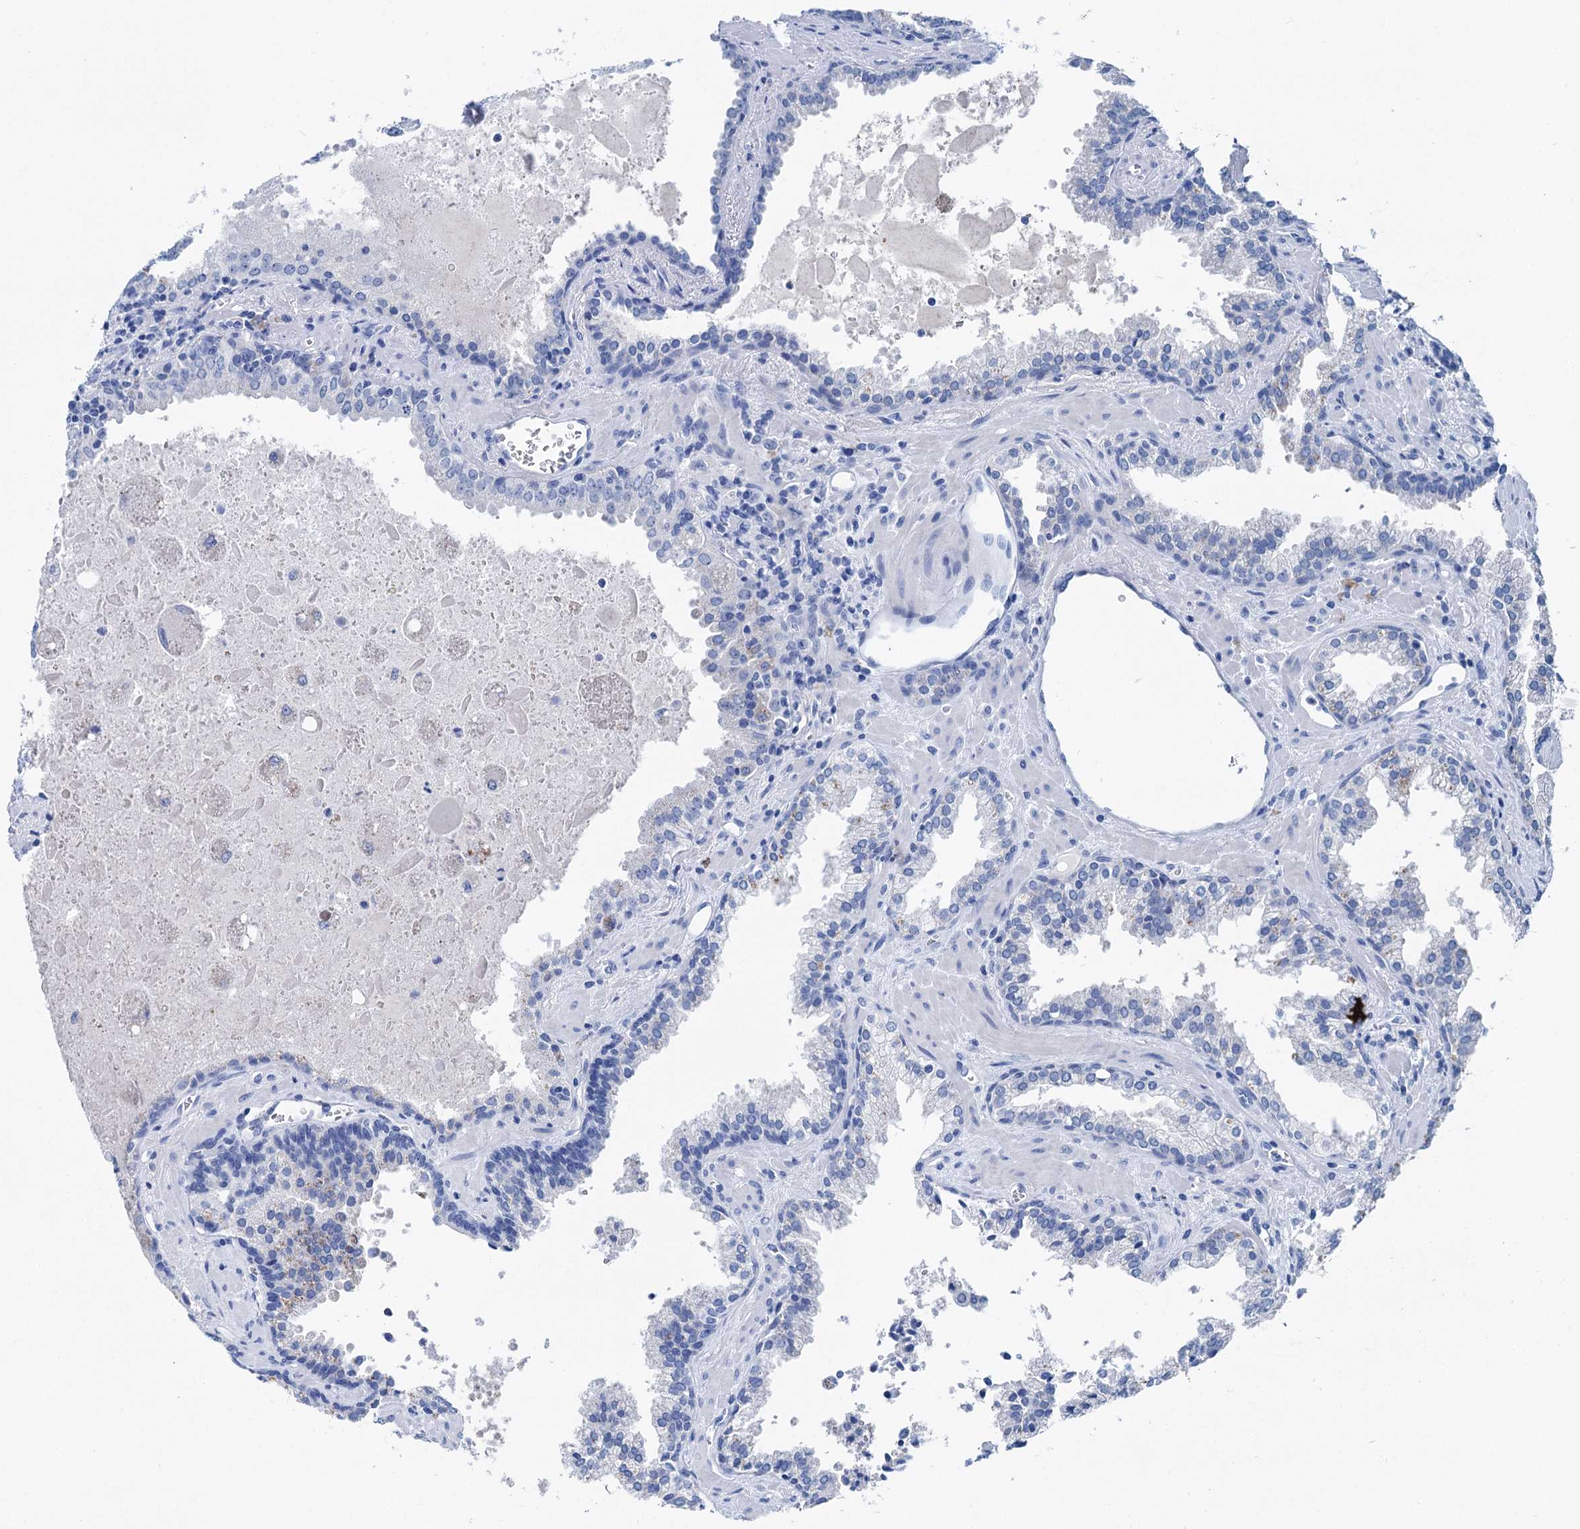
{"staining": {"intensity": "negative", "quantity": "none", "location": "none"}, "tissue": "prostate cancer", "cell_type": "Tumor cells", "image_type": "cancer", "snomed": [{"axis": "morphology", "description": "Adenocarcinoma, High grade"}, {"axis": "topography", "description": "Prostate"}], "caption": "Immunohistochemistry (IHC) image of neoplastic tissue: human prostate cancer (adenocarcinoma (high-grade)) stained with DAB exhibits no significant protein expression in tumor cells.", "gene": "BRINP1", "patient": {"sex": "male", "age": 68}}